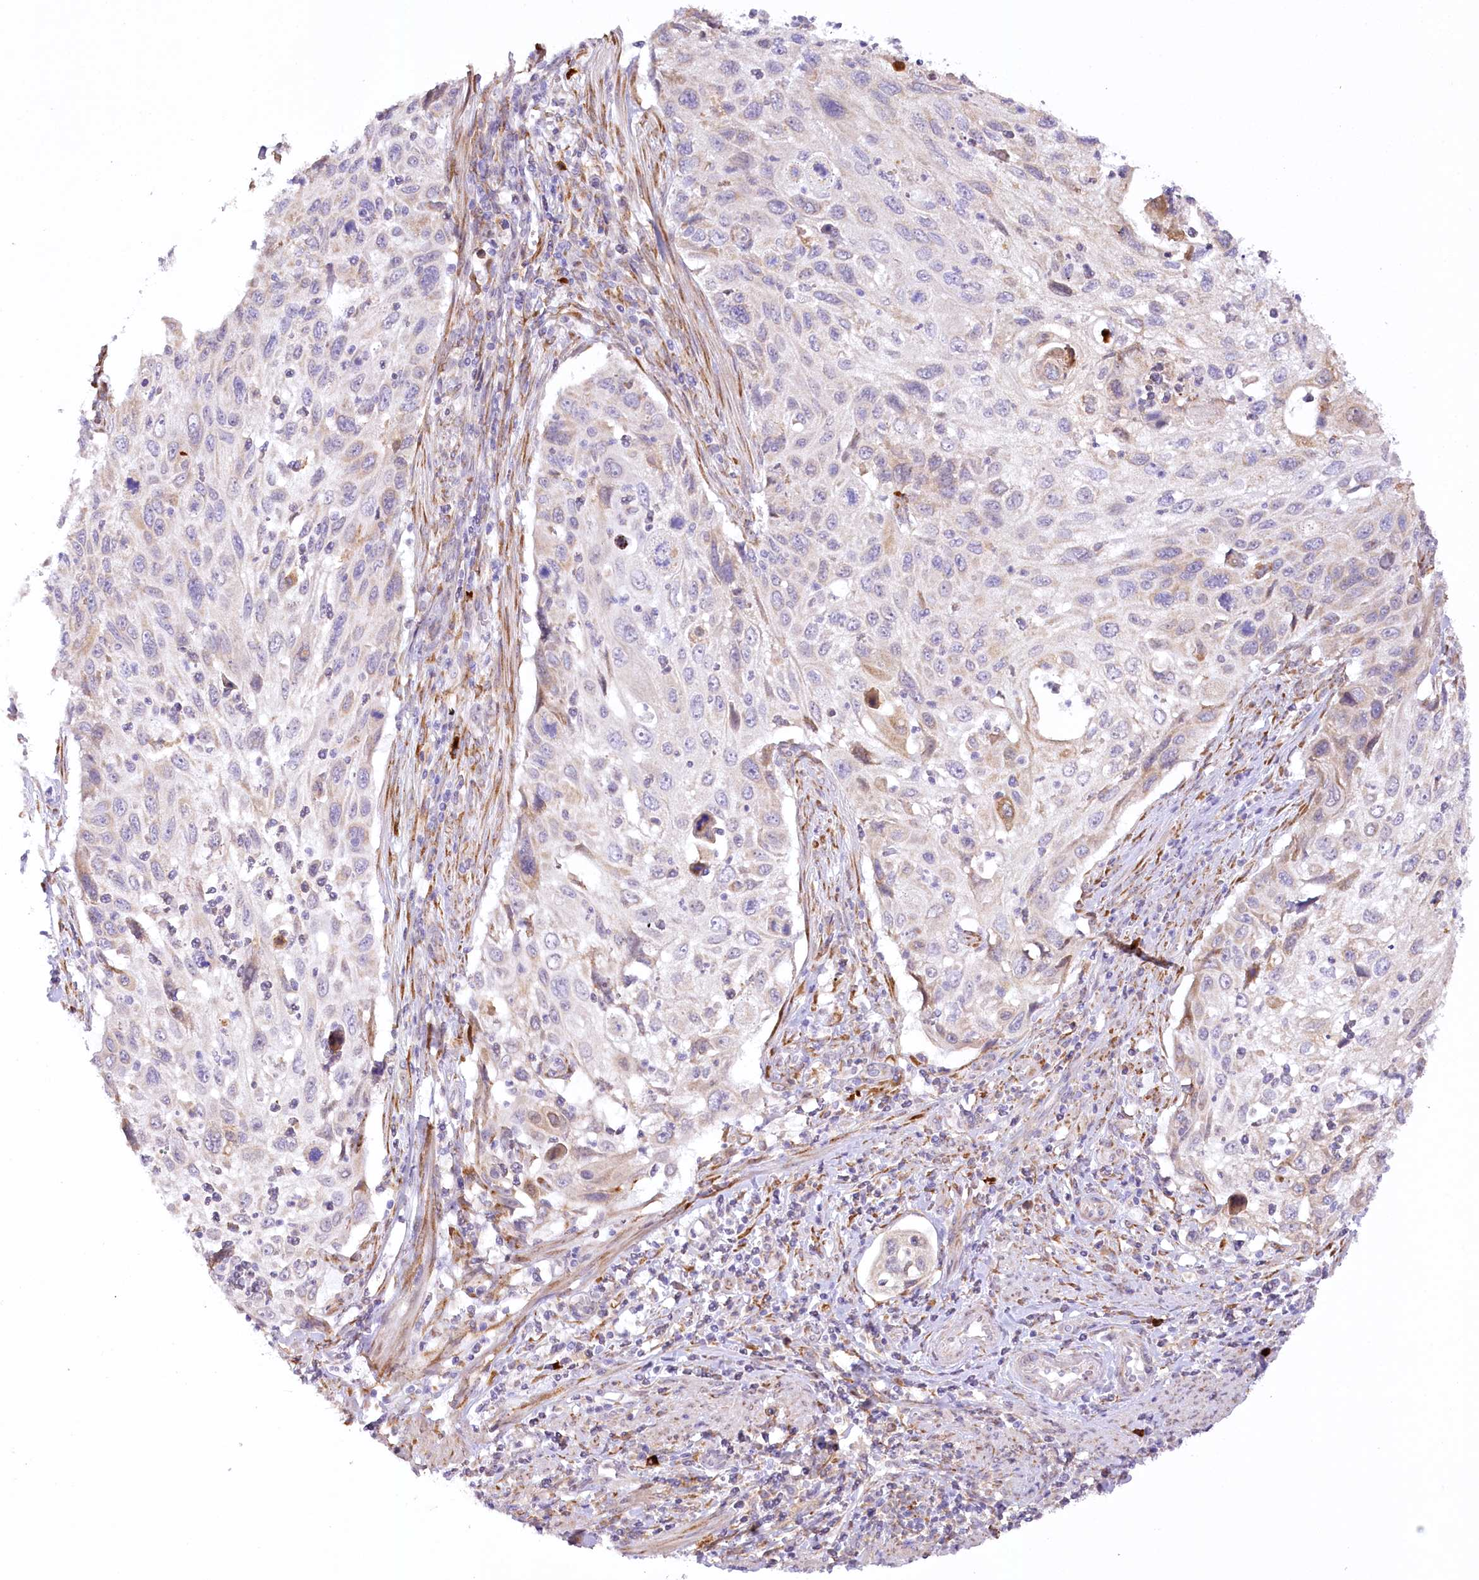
{"staining": {"intensity": "weak", "quantity": "<25%", "location": "cytoplasmic/membranous"}, "tissue": "cervical cancer", "cell_type": "Tumor cells", "image_type": "cancer", "snomed": [{"axis": "morphology", "description": "Squamous cell carcinoma, NOS"}, {"axis": "topography", "description": "Cervix"}], "caption": "An image of human cervical cancer is negative for staining in tumor cells. The staining was performed using DAB to visualize the protein expression in brown, while the nuclei were stained in blue with hematoxylin (Magnification: 20x).", "gene": "NCKAP5", "patient": {"sex": "female", "age": 70}}